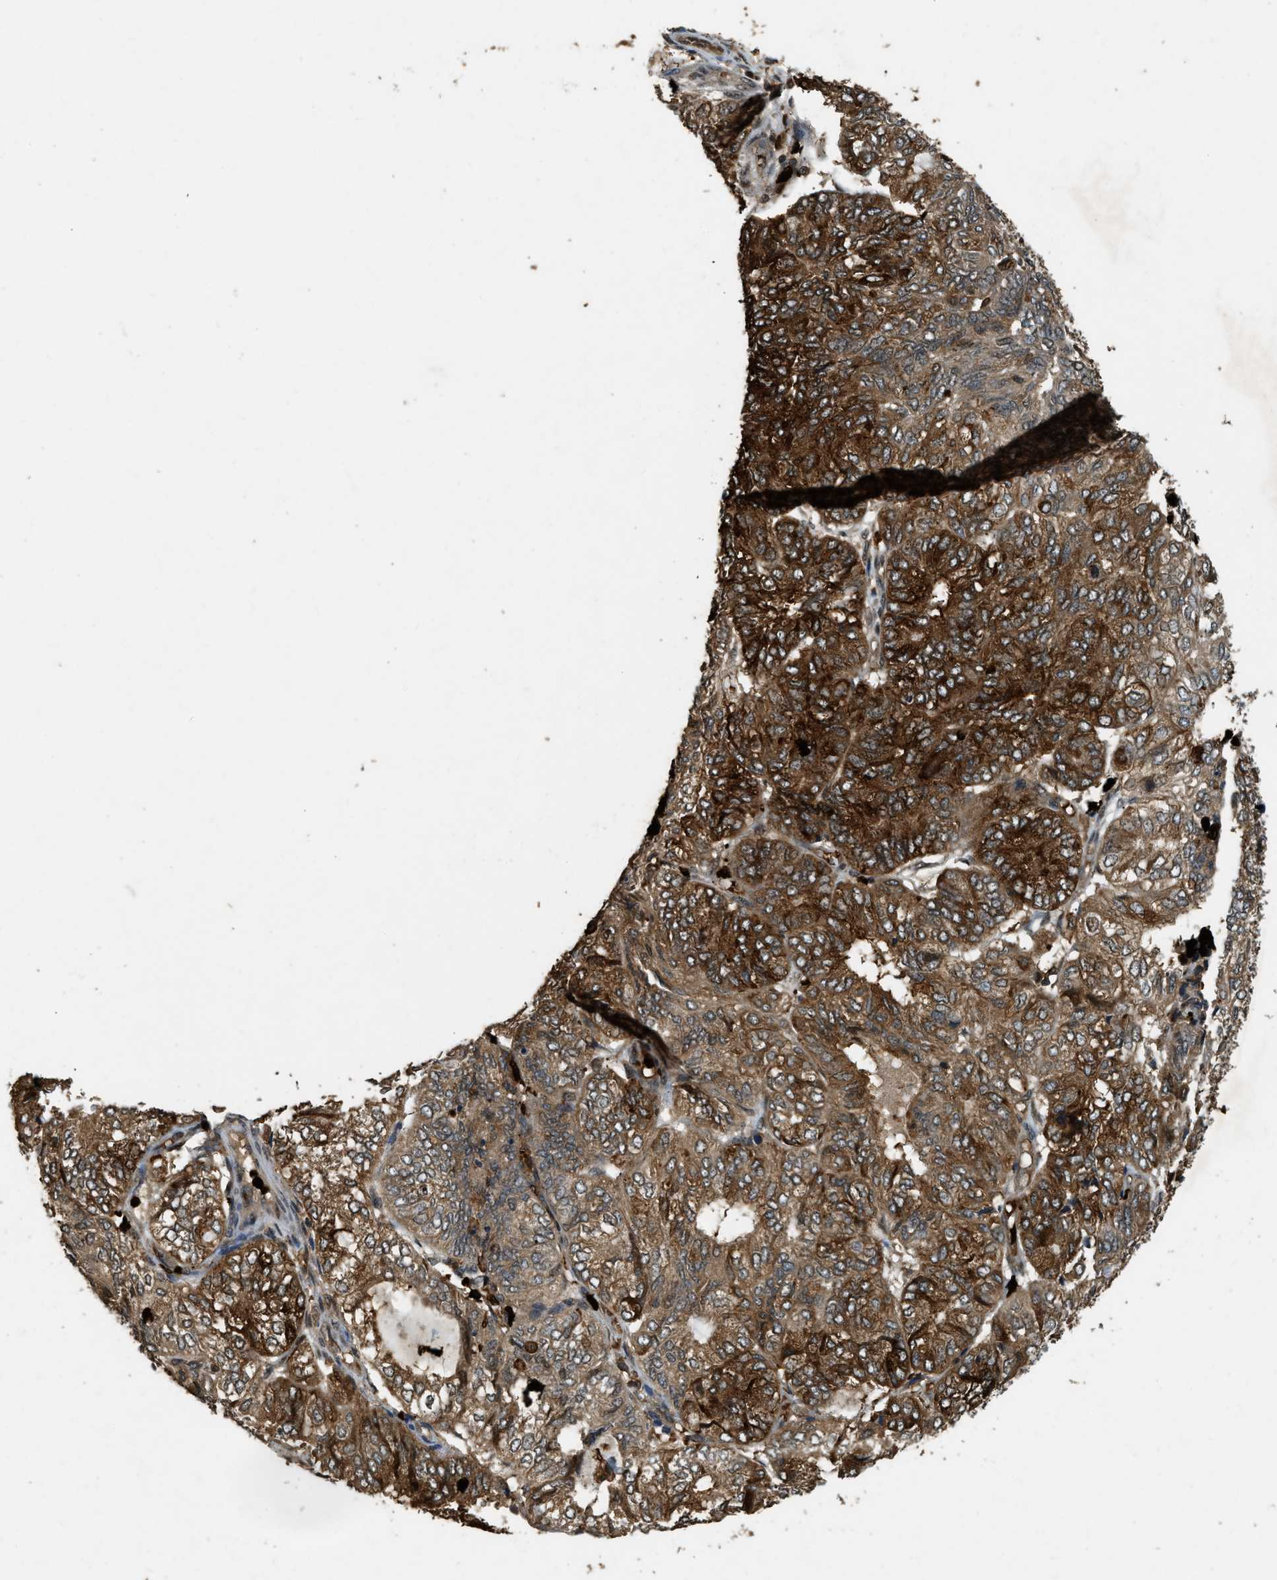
{"staining": {"intensity": "strong", "quantity": ">75%", "location": "cytoplasmic/membranous"}, "tissue": "endometrial cancer", "cell_type": "Tumor cells", "image_type": "cancer", "snomed": [{"axis": "morphology", "description": "Adenocarcinoma, NOS"}, {"axis": "topography", "description": "Uterus"}], "caption": "Immunohistochemistry (IHC) image of human endometrial adenocarcinoma stained for a protein (brown), which reveals high levels of strong cytoplasmic/membranous expression in about >75% of tumor cells.", "gene": "RNF141", "patient": {"sex": "female", "age": 60}}